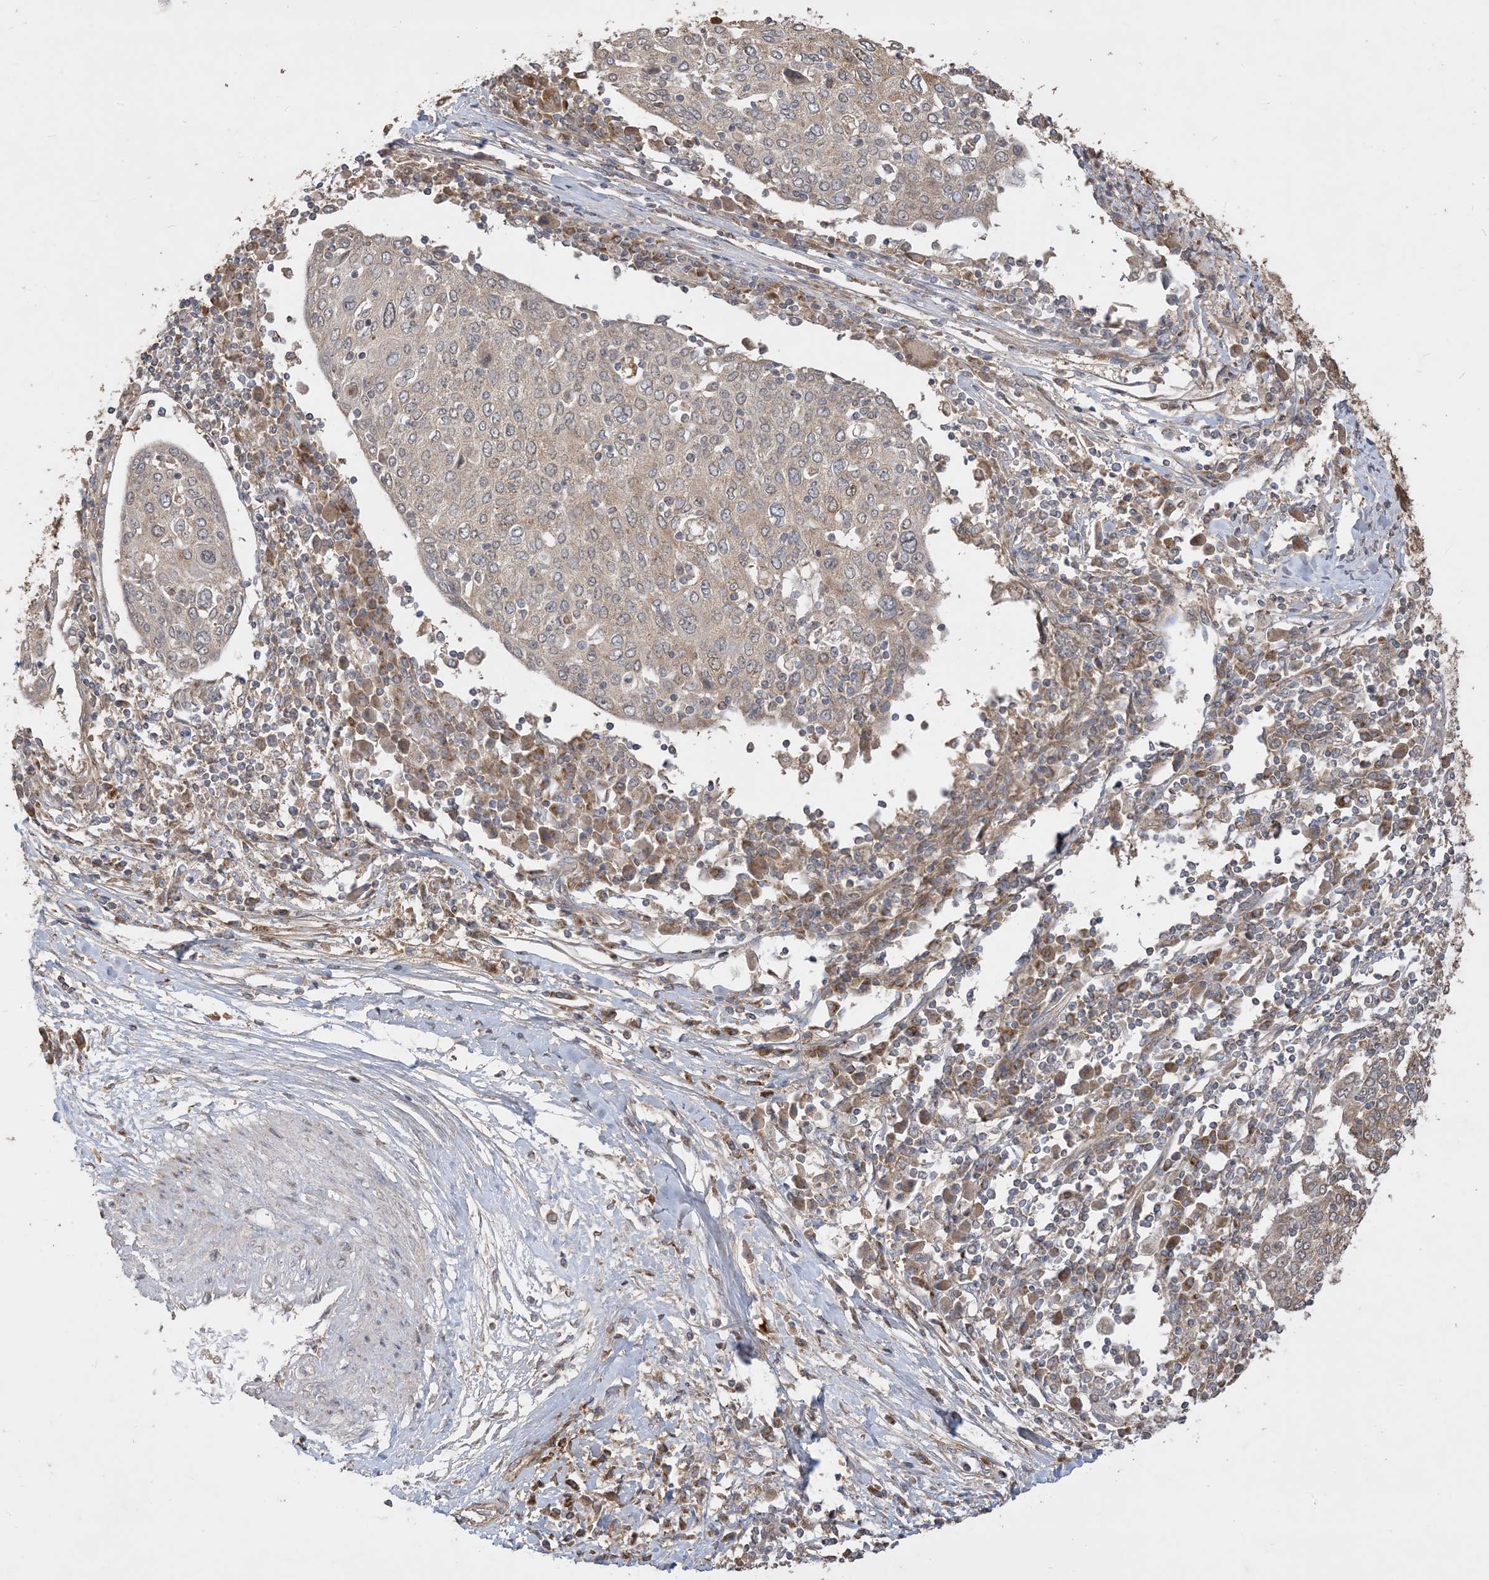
{"staining": {"intensity": "weak", "quantity": ">75%", "location": "cytoplasmic/membranous"}, "tissue": "cervical cancer", "cell_type": "Tumor cells", "image_type": "cancer", "snomed": [{"axis": "morphology", "description": "Squamous cell carcinoma, NOS"}, {"axis": "topography", "description": "Cervix"}], "caption": "Human cervical cancer (squamous cell carcinoma) stained for a protein (brown) demonstrates weak cytoplasmic/membranous positive expression in approximately >75% of tumor cells.", "gene": "SIRT3", "patient": {"sex": "female", "age": 40}}